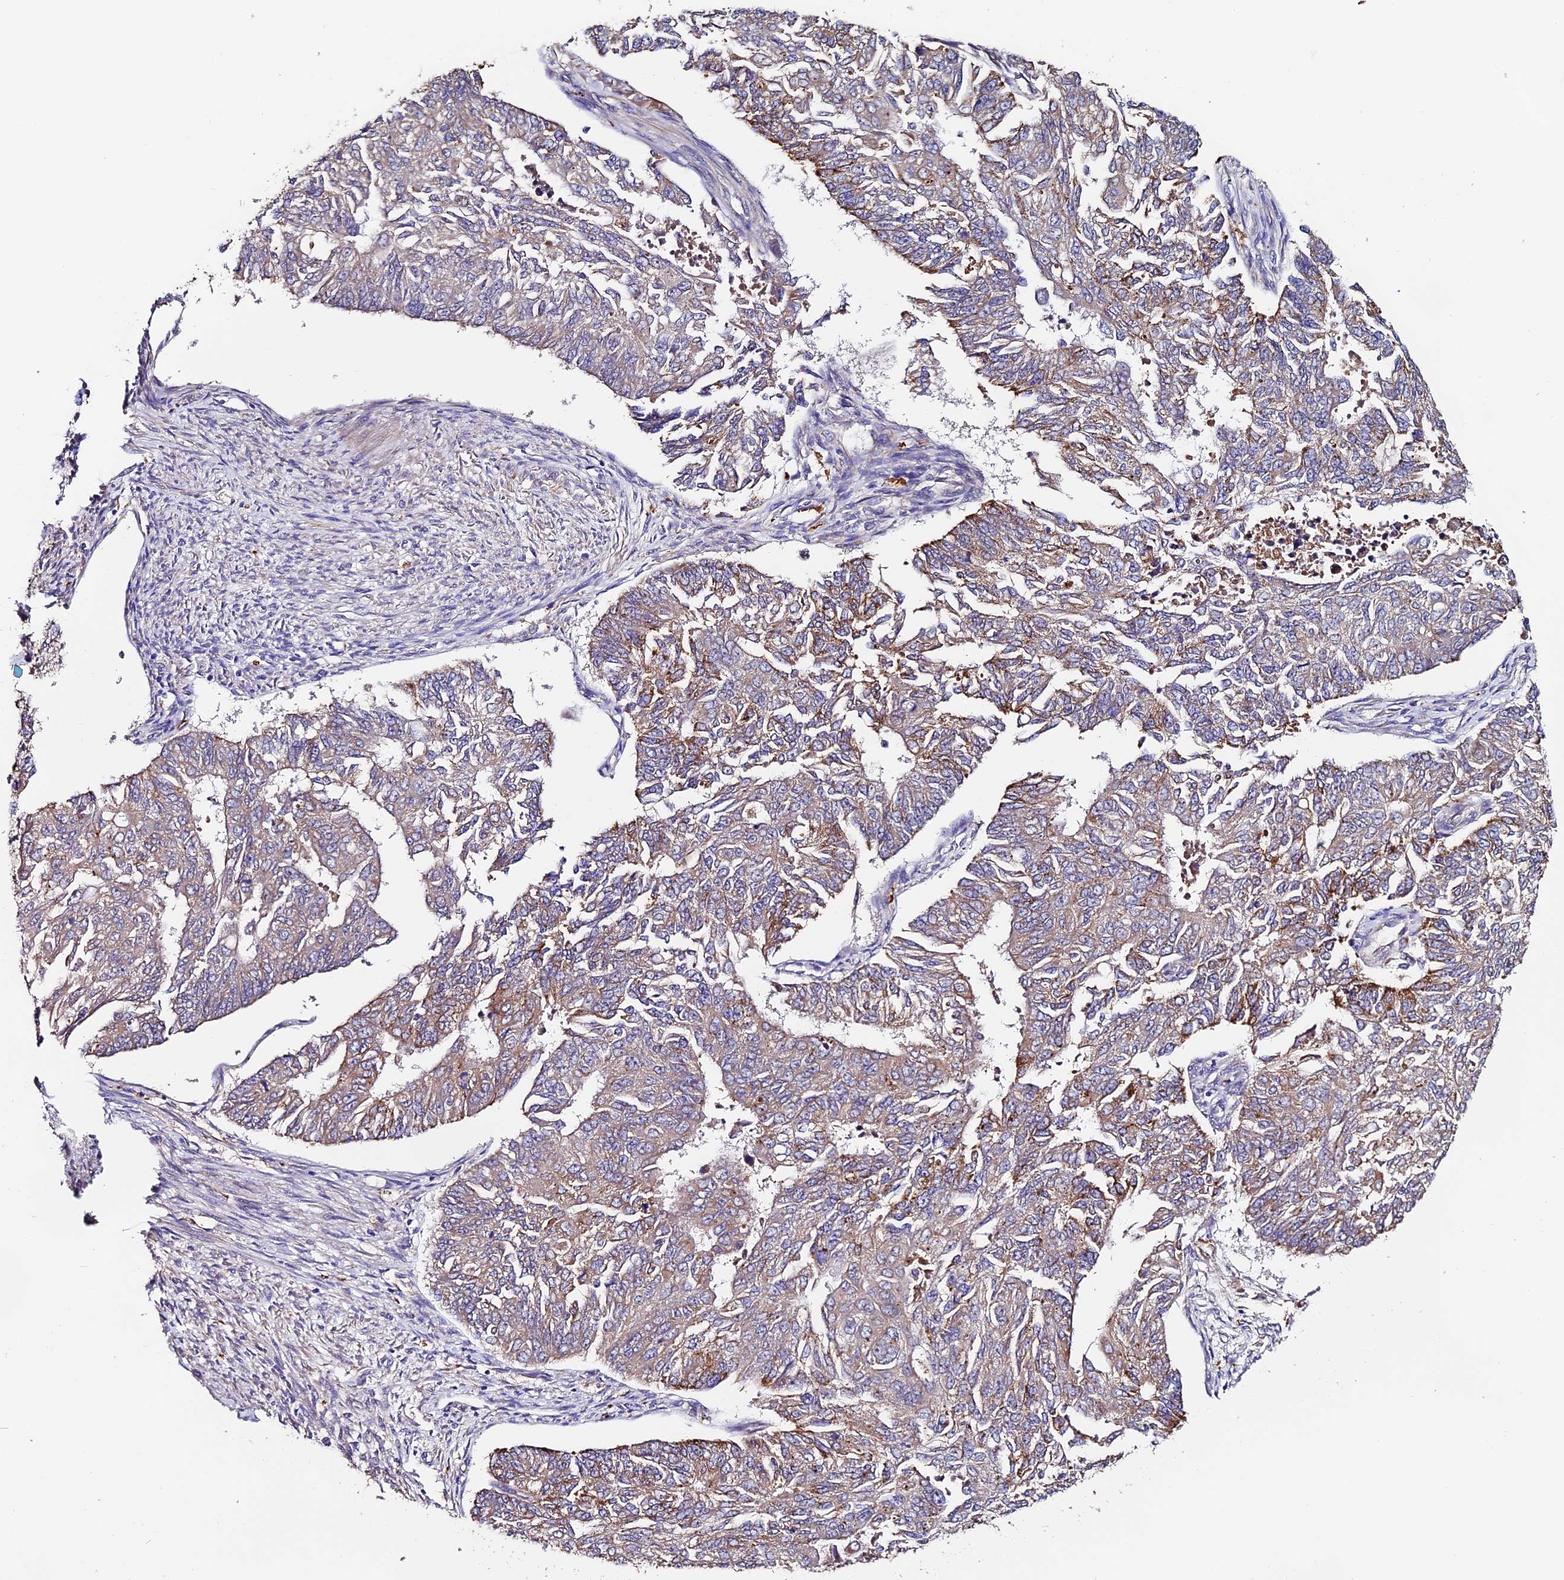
{"staining": {"intensity": "weak", "quantity": "25%-75%", "location": "cytoplasmic/membranous"}, "tissue": "endometrial cancer", "cell_type": "Tumor cells", "image_type": "cancer", "snomed": [{"axis": "morphology", "description": "Adenocarcinoma, NOS"}, {"axis": "topography", "description": "Endometrium"}], "caption": "Weak cytoplasmic/membranous expression is present in approximately 25%-75% of tumor cells in endometrial adenocarcinoma. The staining is performed using DAB brown chromogen to label protein expression. The nuclei are counter-stained blue using hematoxylin.", "gene": "CLN5", "patient": {"sex": "female", "age": 32}}